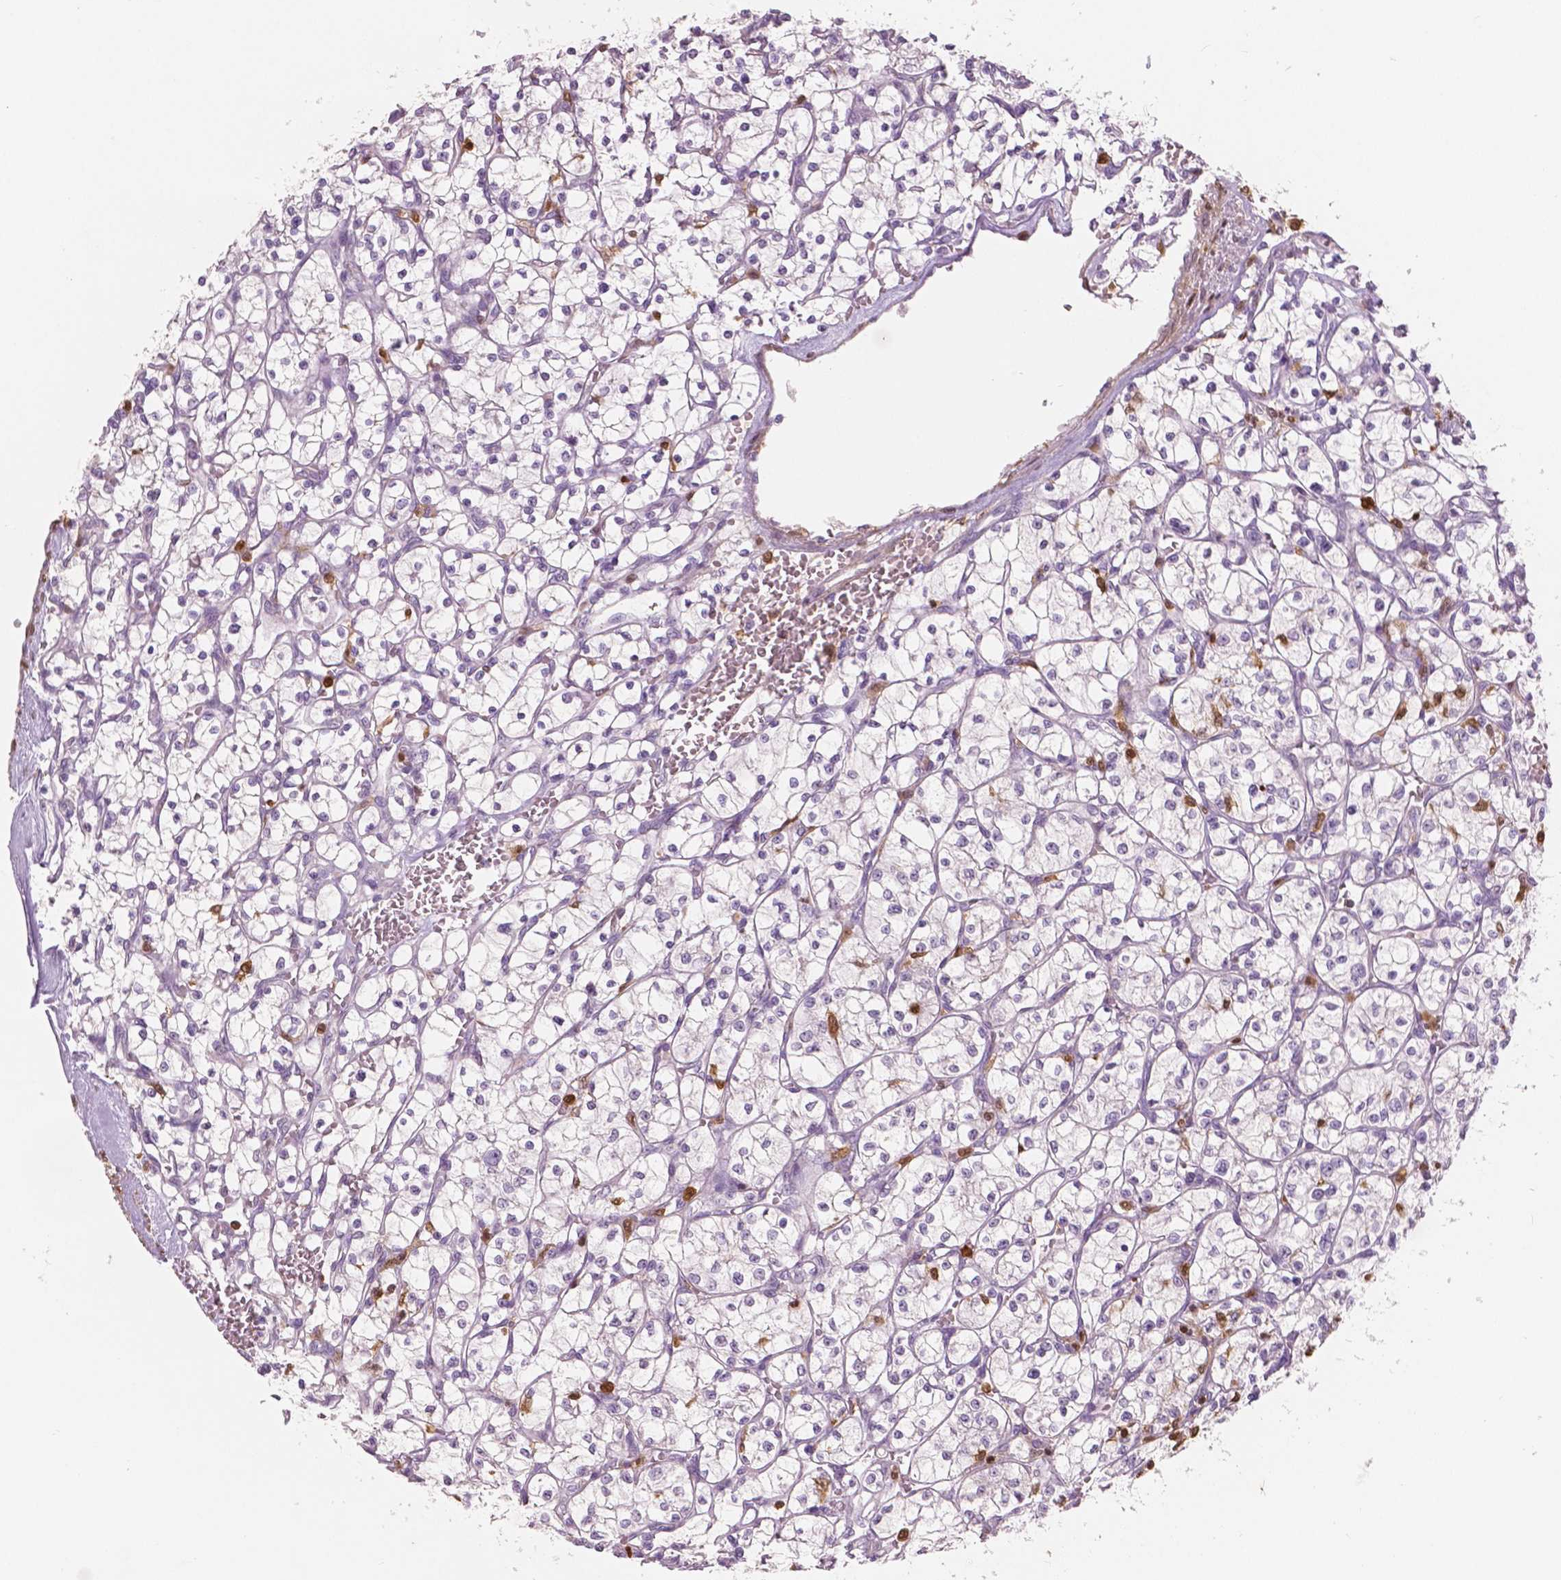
{"staining": {"intensity": "negative", "quantity": "none", "location": "none"}, "tissue": "renal cancer", "cell_type": "Tumor cells", "image_type": "cancer", "snomed": [{"axis": "morphology", "description": "Adenocarcinoma, NOS"}, {"axis": "topography", "description": "Kidney"}], "caption": "Immunohistochemistry (IHC) of renal cancer (adenocarcinoma) displays no positivity in tumor cells.", "gene": "S100A4", "patient": {"sex": "female", "age": 64}}